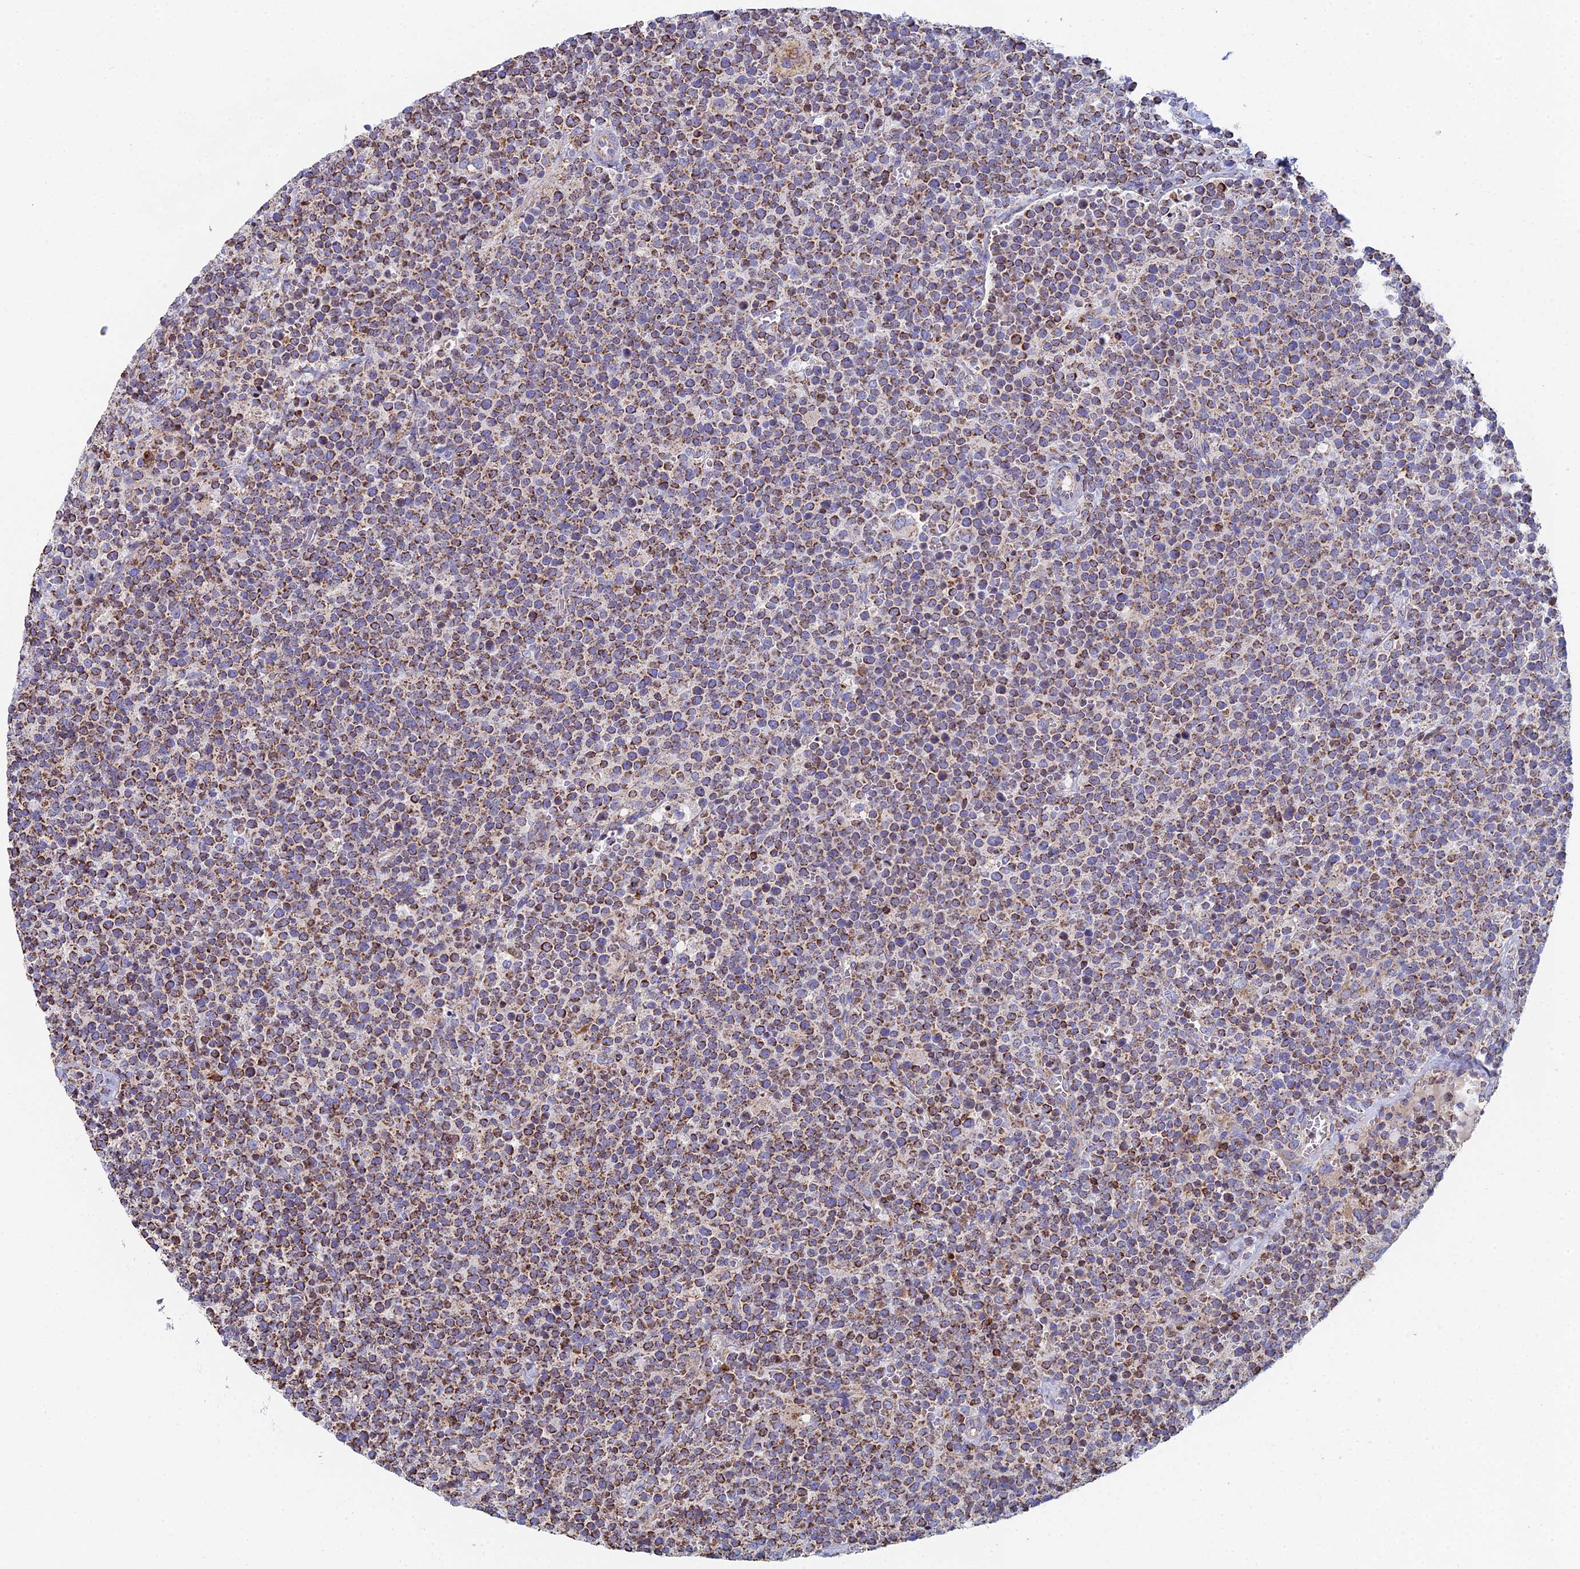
{"staining": {"intensity": "moderate", "quantity": ">75%", "location": "cytoplasmic/membranous"}, "tissue": "lymphoma", "cell_type": "Tumor cells", "image_type": "cancer", "snomed": [{"axis": "morphology", "description": "Malignant lymphoma, non-Hodgkin's type, High grade"}, {"axis": "topography", "description": "Lymph node"}], "caption": "High-magnification brightfield microscopy of lymphoma stained with DAB (brown) and counterstained with hematoxylin (blue). tumor cells exhibit moderate cytoplasmic/membranous positivity is identified in about>75% of cells. (Stains: DAB in brown, nuclei in blue, Microscopy: brightfield microscopy at high magnification).", "gene": "SPOCK2", "patient": {"sex": "male", "age": 61}}